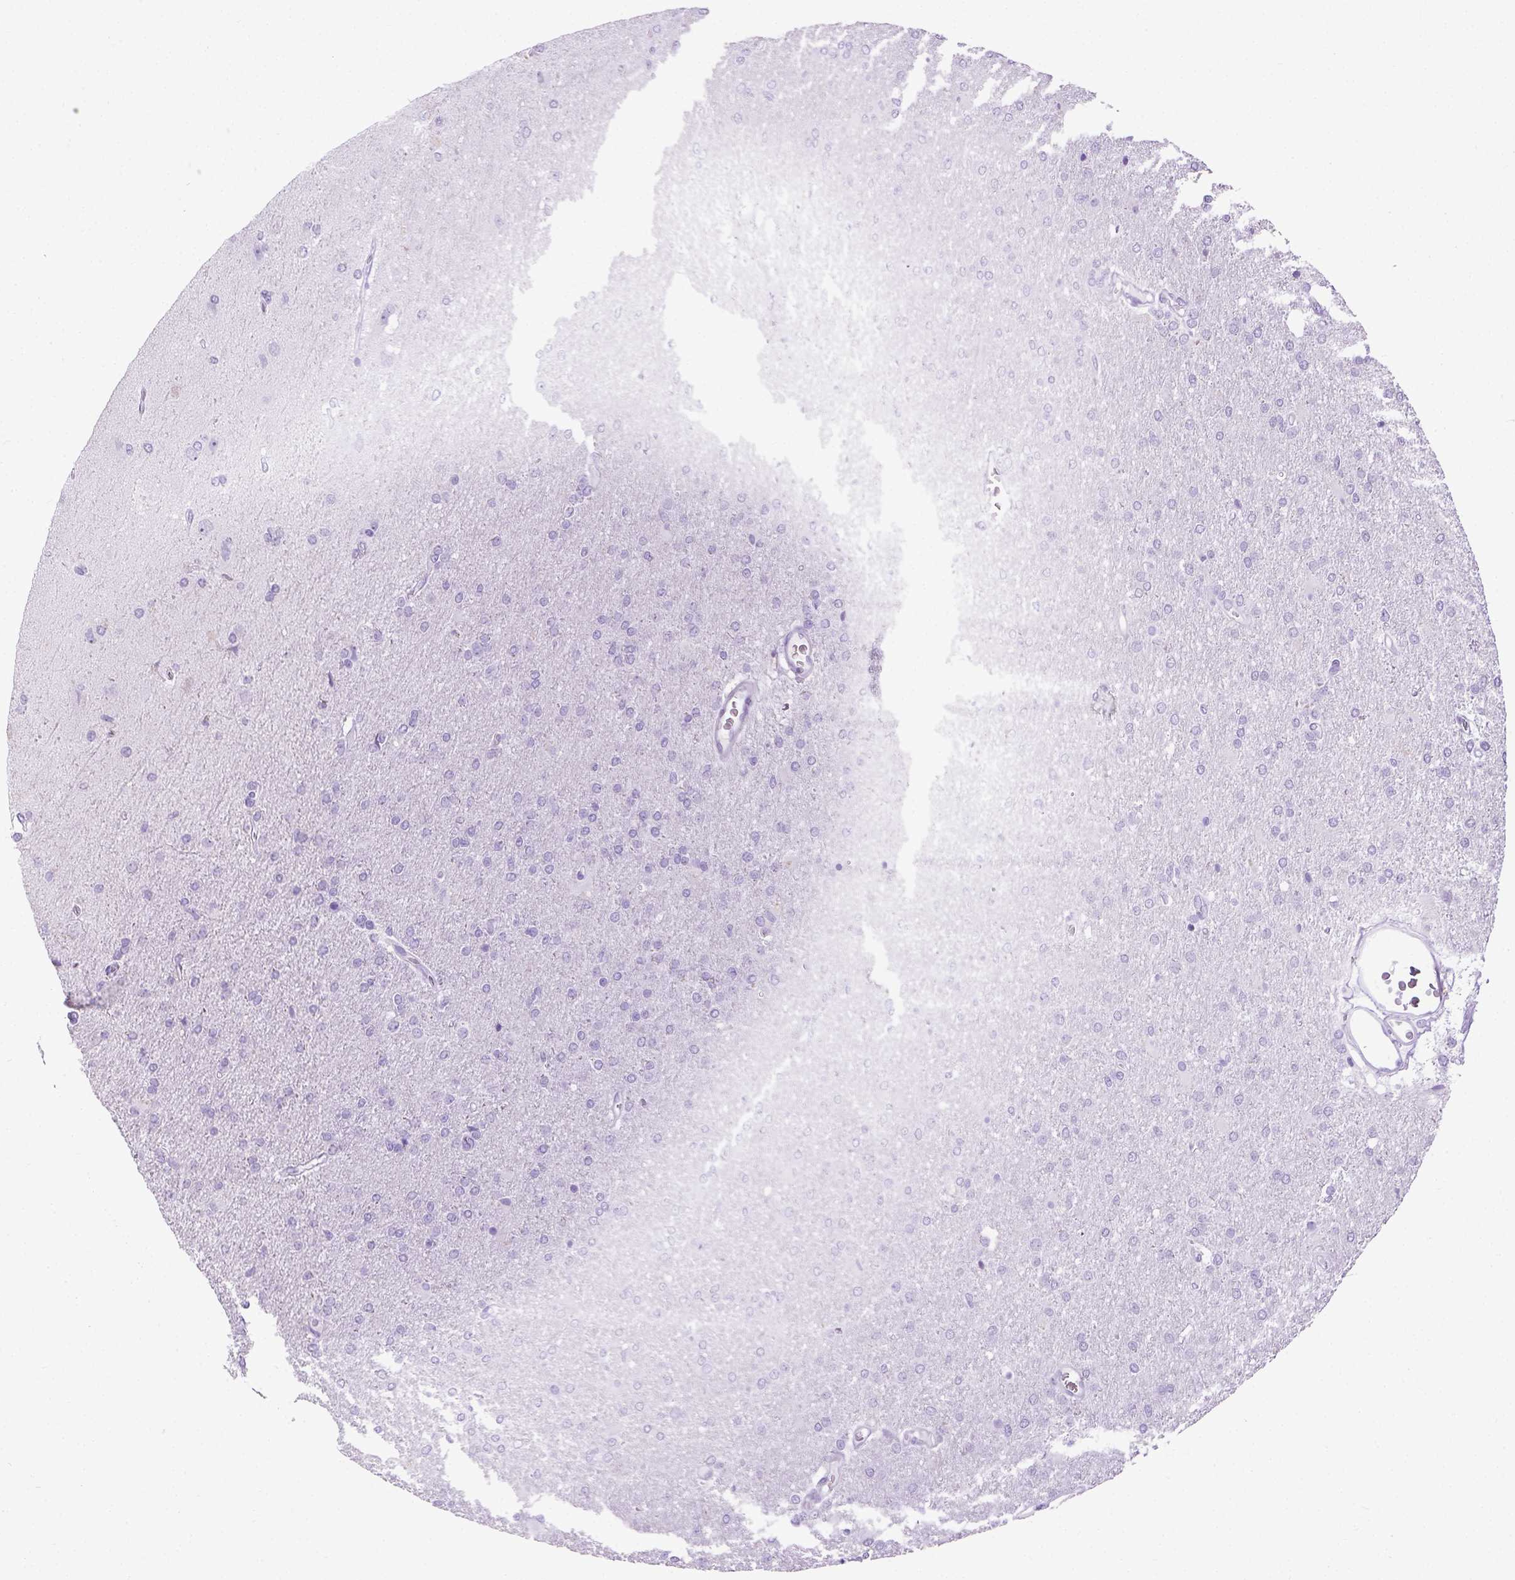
{"staining": {"intensity": "negative", "quantity": "none", "location": "none"}, "tissue": "glioma", "cell_type": "Tumor cells", "image_type": "cancer", "snomed": [{"axis": "morphology", "description": "Glioma, malignant, High grade"}, {"axis": "topography", "description": "Cerebral cortex"}], "caption": "The immunohistochemistry photomicrograph has no significant staining in tumor cells of malignant high-grade glioma tissue. (Brightfield microscopy of DAB (3,3'-diaminobenzidine) IHC at high magnification).", "gene": "LGSN", "patient": {"sex": "male", "age": 70}}